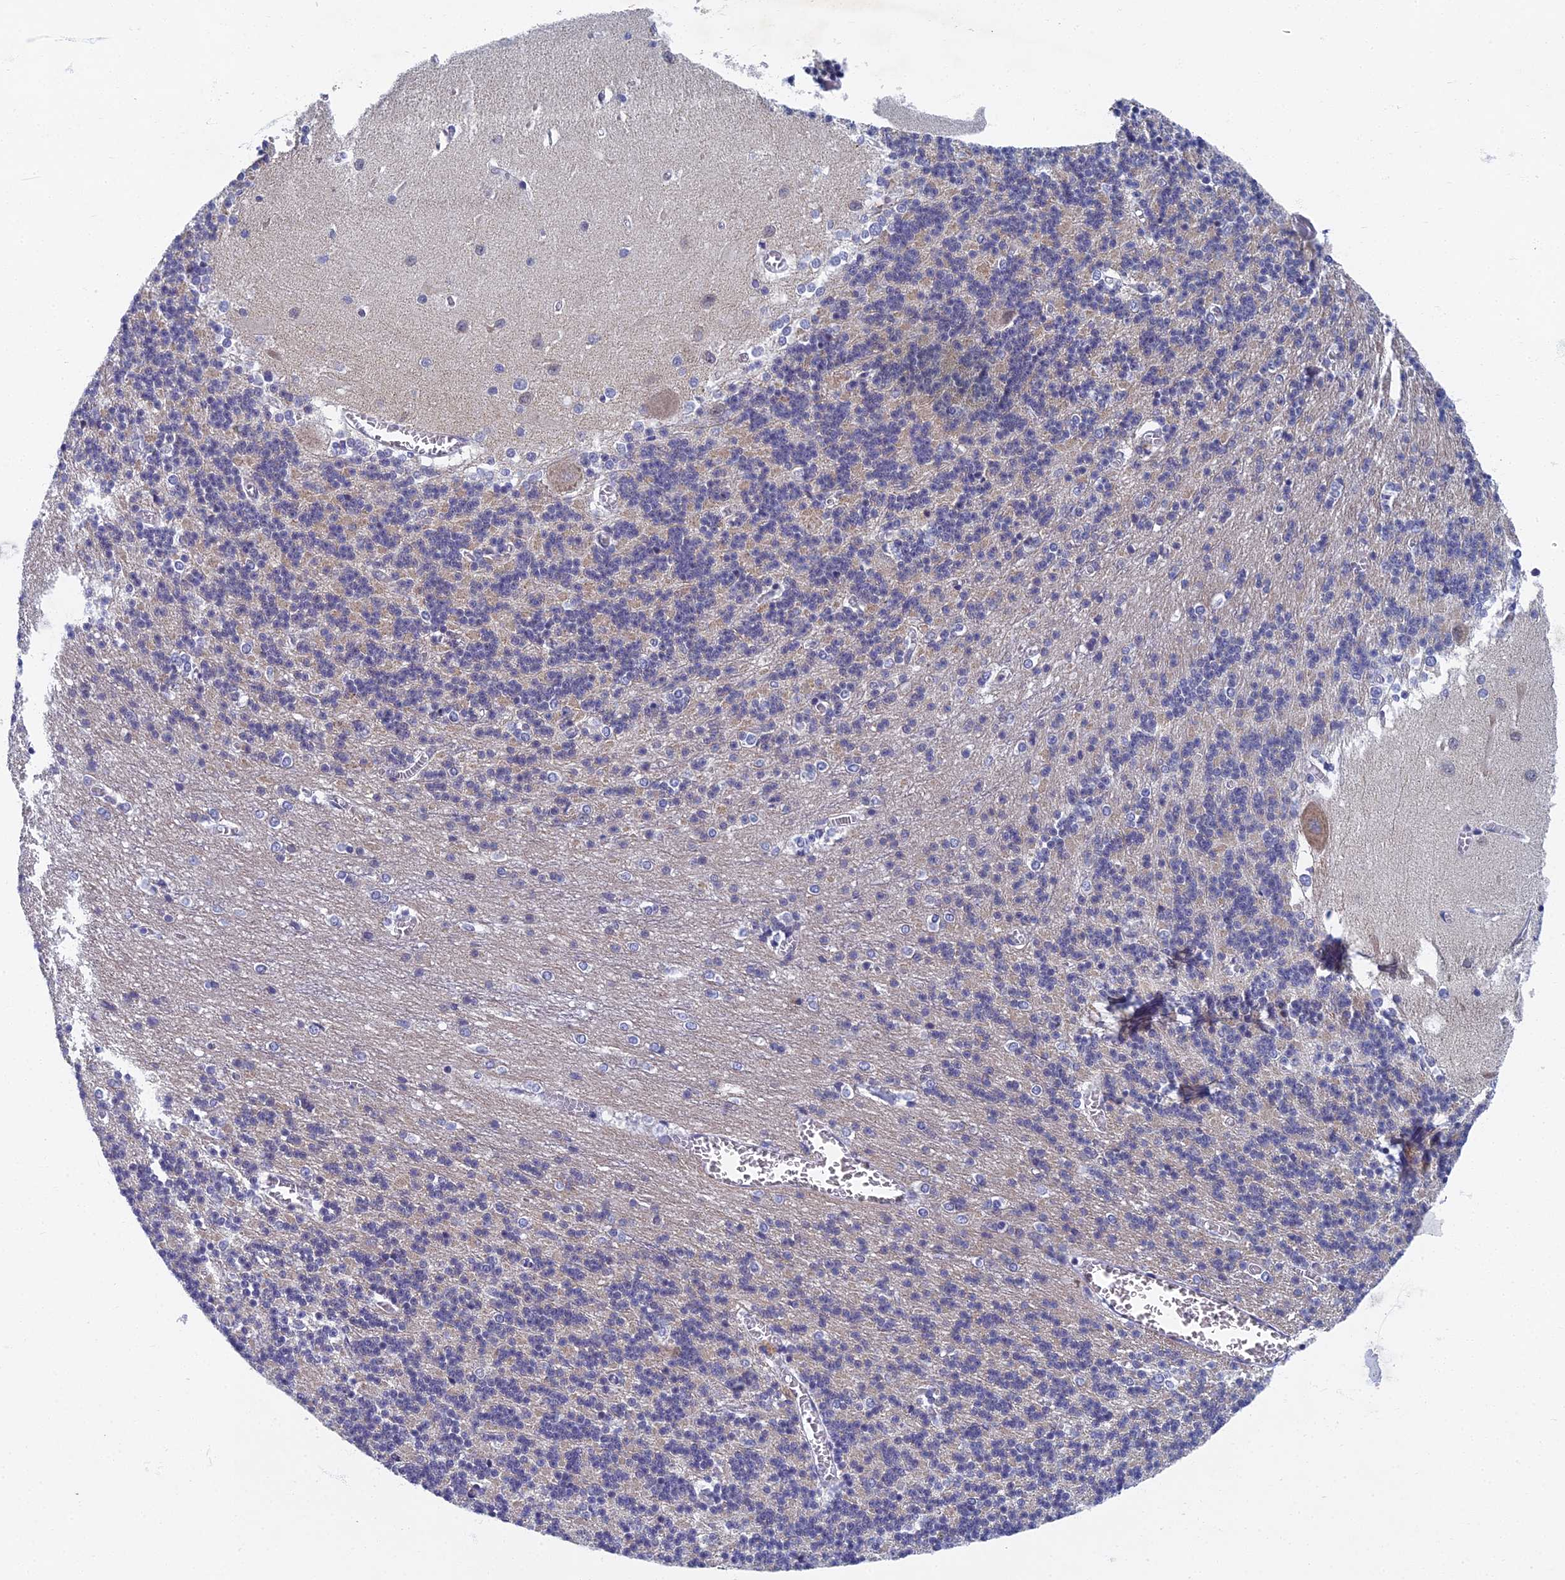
{"staining": {"intensity": "weak", "quantity": "25%-75%", "location": "cytoplasmic/membranous"}, "tissue": "cerebellum", "cell_type": "Cells in granular layer", "image_type": "normal", "snomed": [{"axis": "morphology", "description": "Normal tissue, NOS"}, {"axis": "topography", "description": "Cerebellum"}], "caption": "An IHC histopathology image of normal tissue is shown. Protein staining in brown highlights weak cytoplasmic/membranous positivity in cerebellum within cells in granular layer. The staining was performed using DAB to visualize the protein expression in brown, while the nuclei were stained in blue with hematoxylin (Magnification: 20x).", "gene": "SPIN4", "patient": {"sex": "male", "age": 37}}